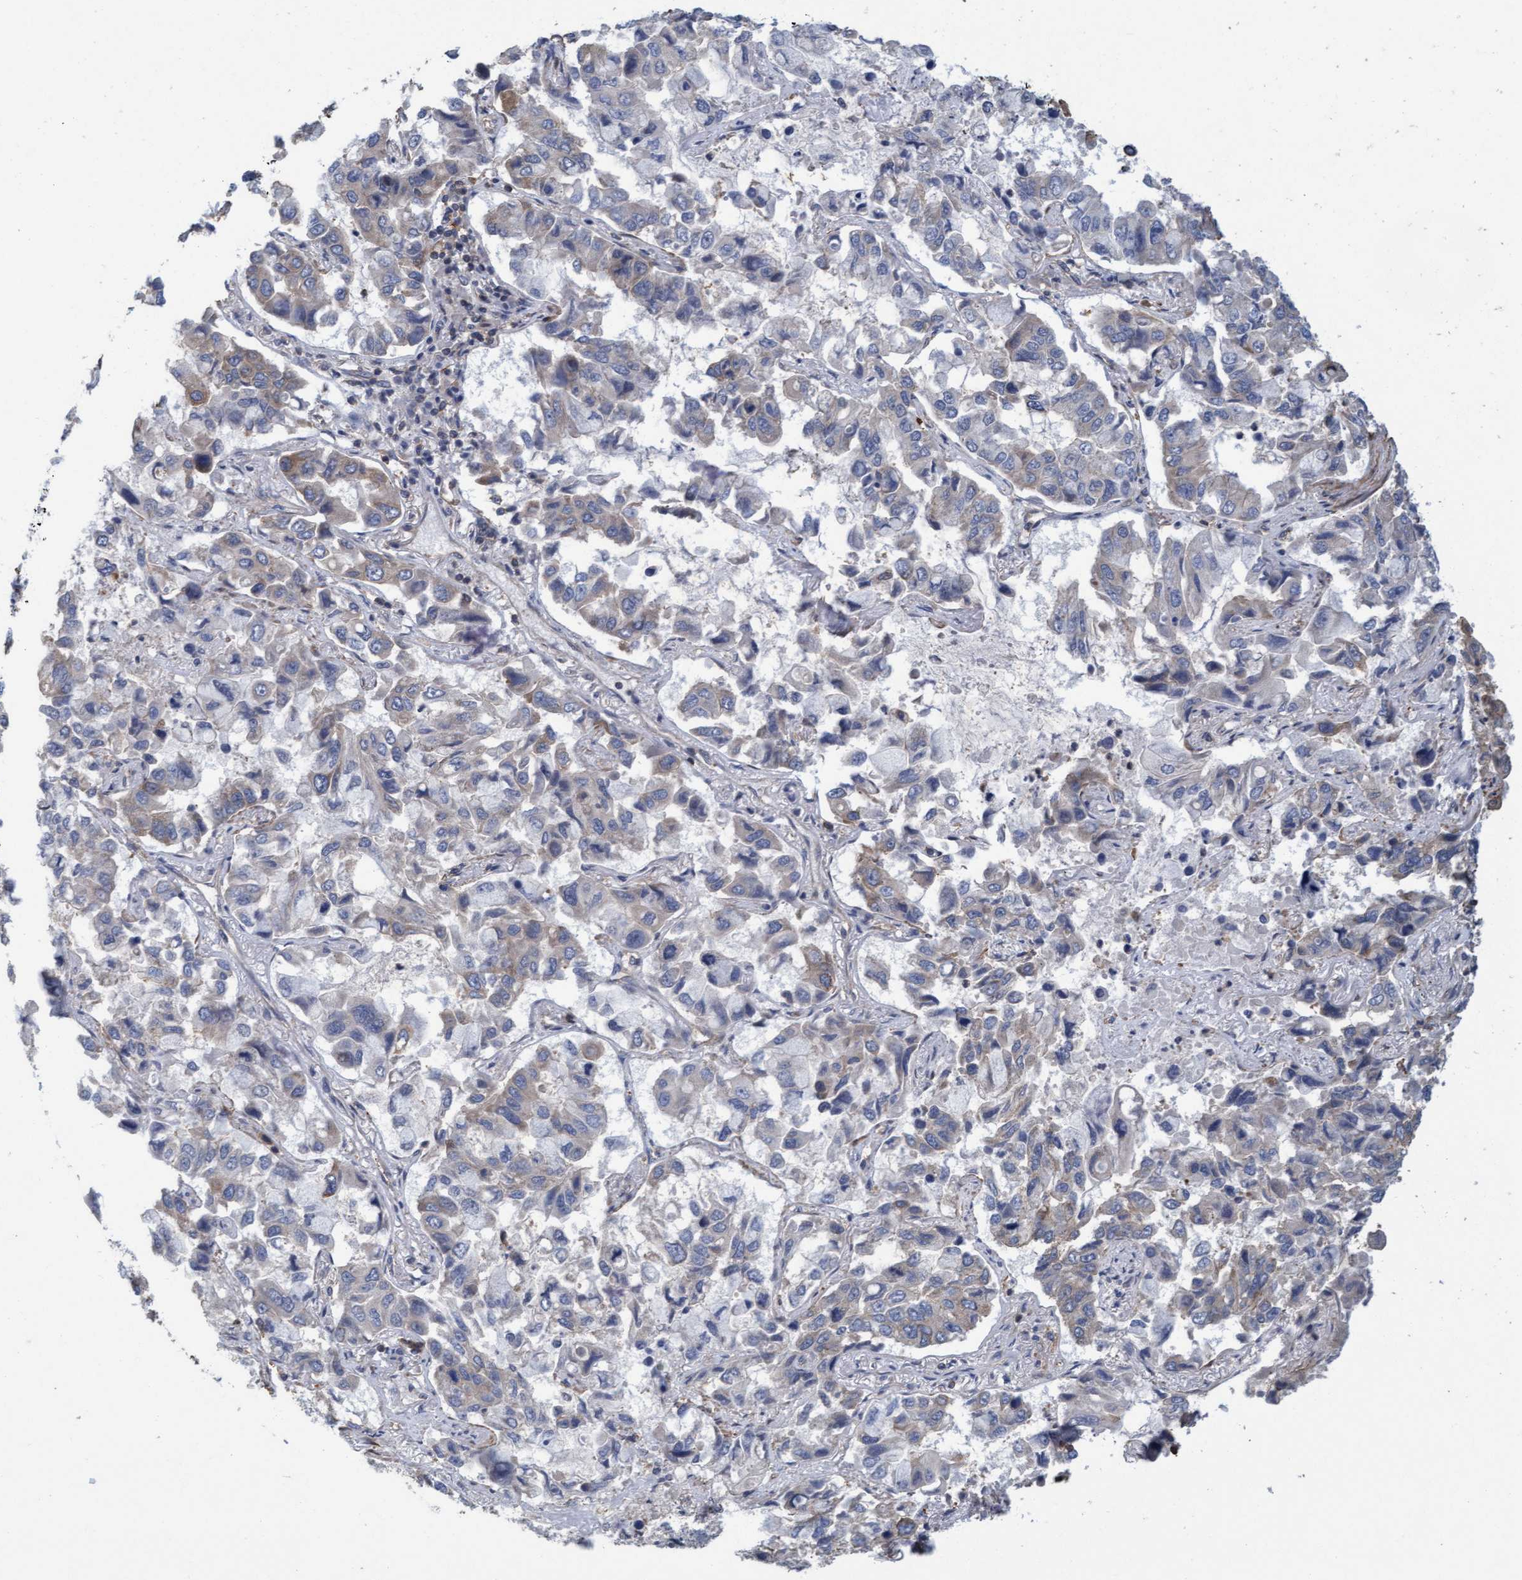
{"staining": {"intensity": "weak", "quantity": "<25%", "location": "cytoplasmic/membranous"}, "tissue": "lung cancer", "cell_type": "Tumor cells", "image_type": "cancer", "snomed": [{"axis": "morphology", "description": "Adenocarcinoma, NOS"}, {"axis": "topography", "description": "Lung"}], "caption": "IHC photomicrograph of neoplastic tissue: human adenocarcinoma (lung) stained with DAB demonstrates no significant protein staining in tumor cells.", "gene": "FXR2", "patient": {"sex": "male", "age": 64}}